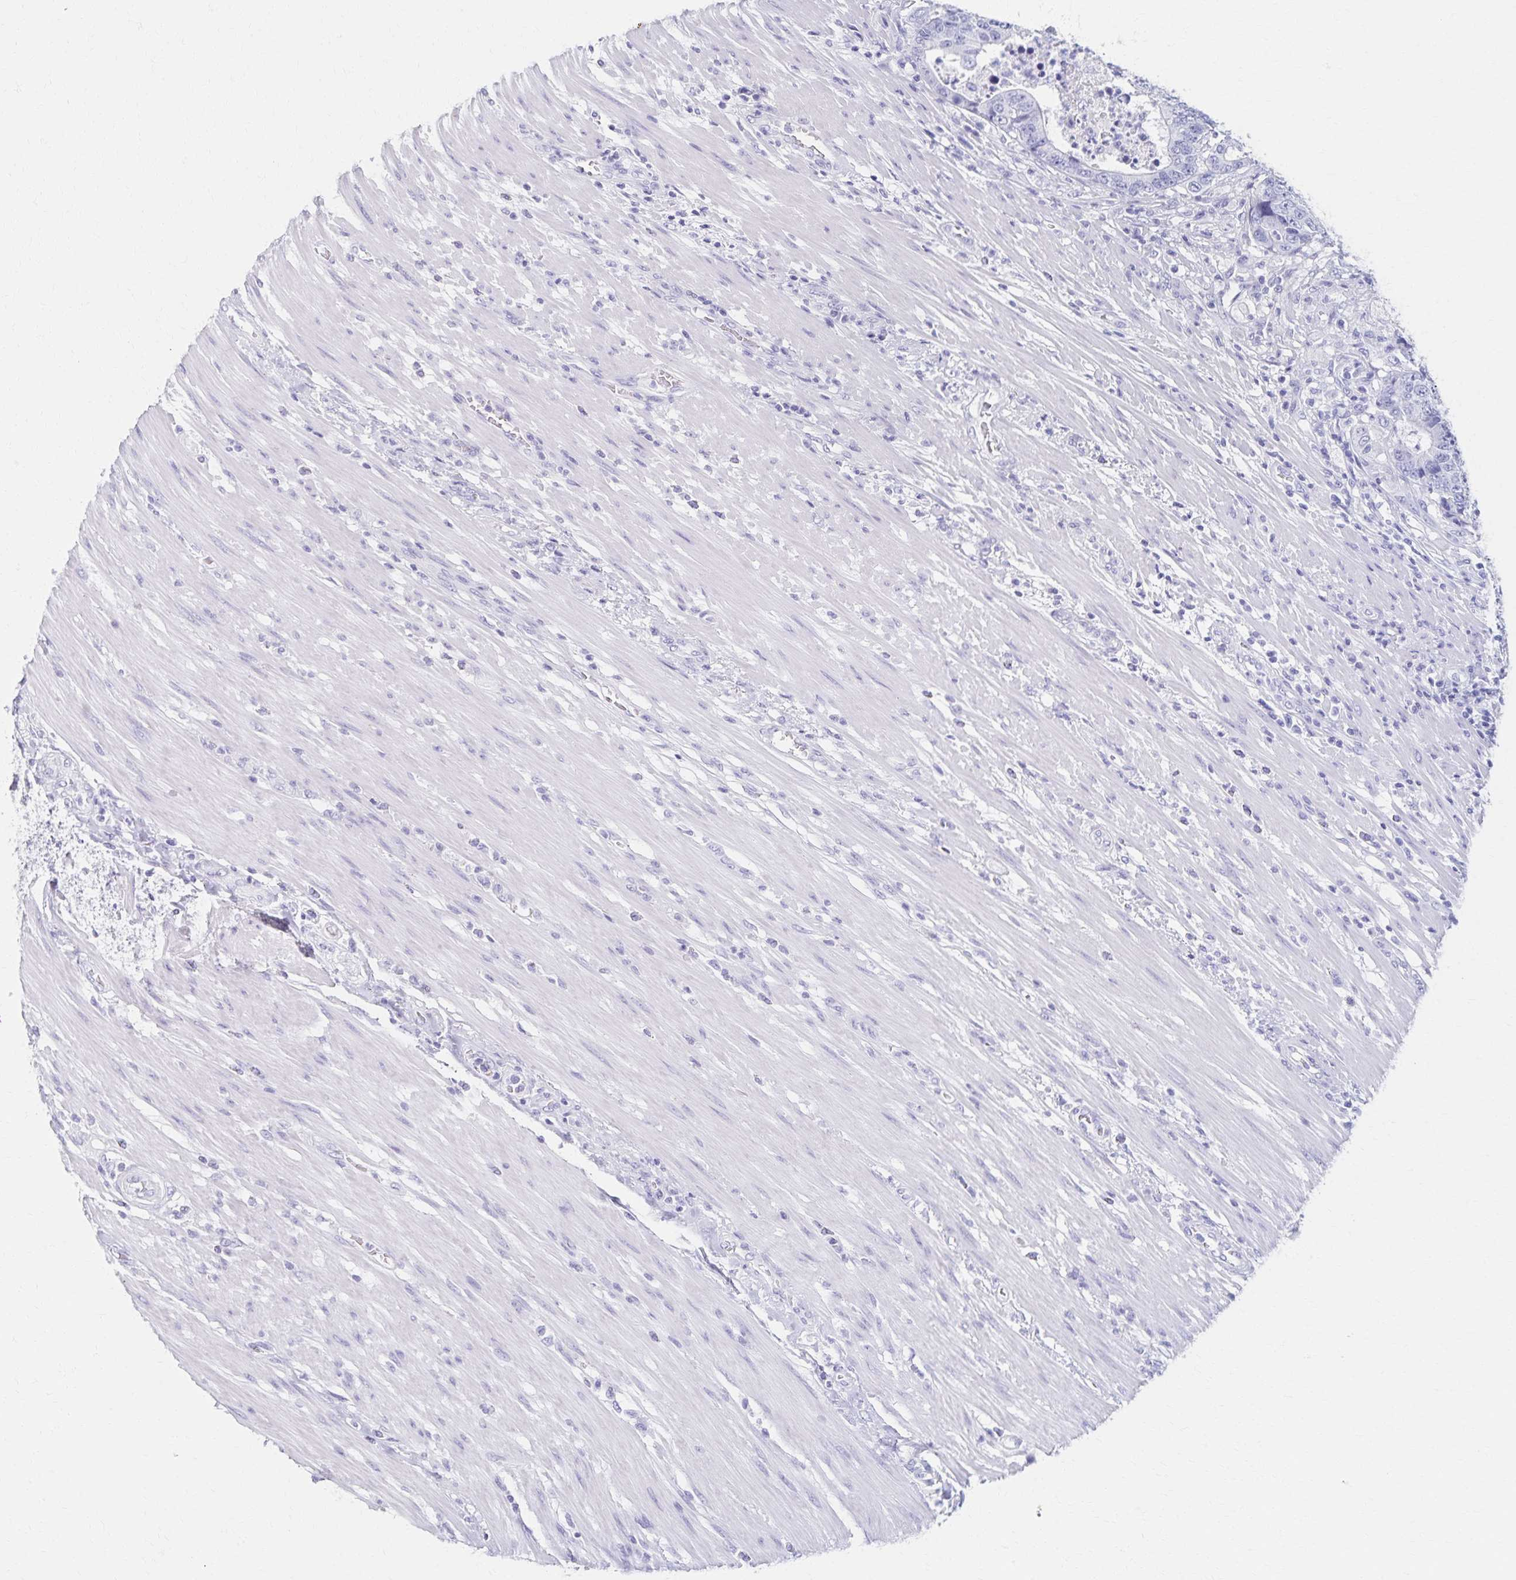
{"staining": {"intensity": "negative", "quantity": "none", "location": "none"}, "tissue": "colorectal cancer", "cell_type": "Tumor cells", "image_type": "cancer", "snomed": [{"axis": "morphology", "description": "Adenocarcinoma, NOS"}, {"axis": "topography", "description": "Colon"}], "caption": "A photomicrograph of human colorectal adenocarcinoma is negative for staining in tumor cells. (Stains: DAB IHC with hematoxylin counter stain, Microscopy: brightfield microscopy at high magnification).", "gene": "C2orf50", "patient": {"sex": "female", "age": 48}}